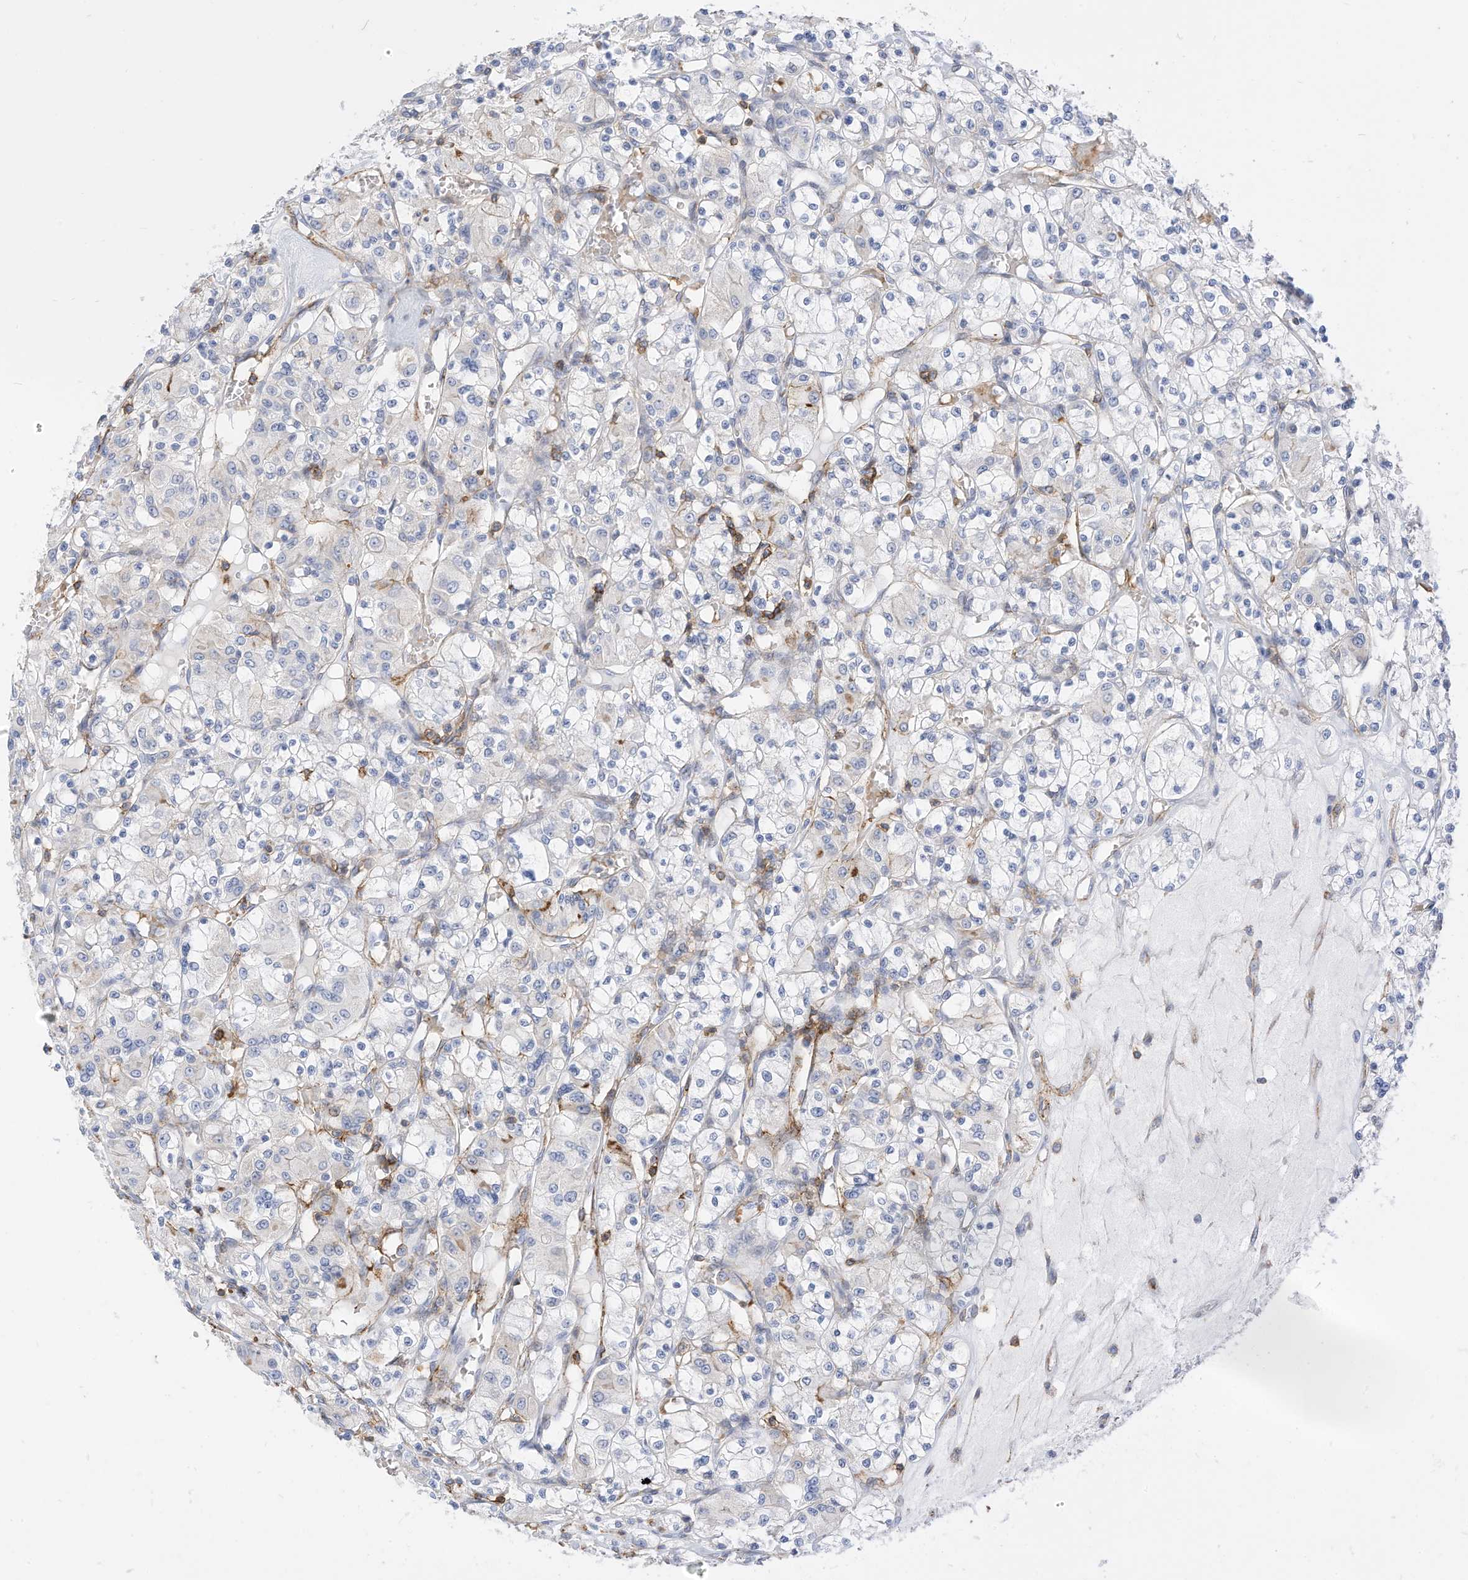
{"staining": {"intensity": "weak", "quantity": "<25%", "location": "cytoplasmic/membranous"}, "tissue": "renal cancer", "cell_type": "Tumor cells", "image_type": "cancer", "snomed": [{"axis": "morphology", "description": "Adenocarcinoma, NOS"}, {"axis": "topography", "description": "Kidney"}], "caption": "Tumor cells show no significant positivity in renal cancer.", "gene": "TXNDC9", "patient": {"sex": "female", "age": 59}}